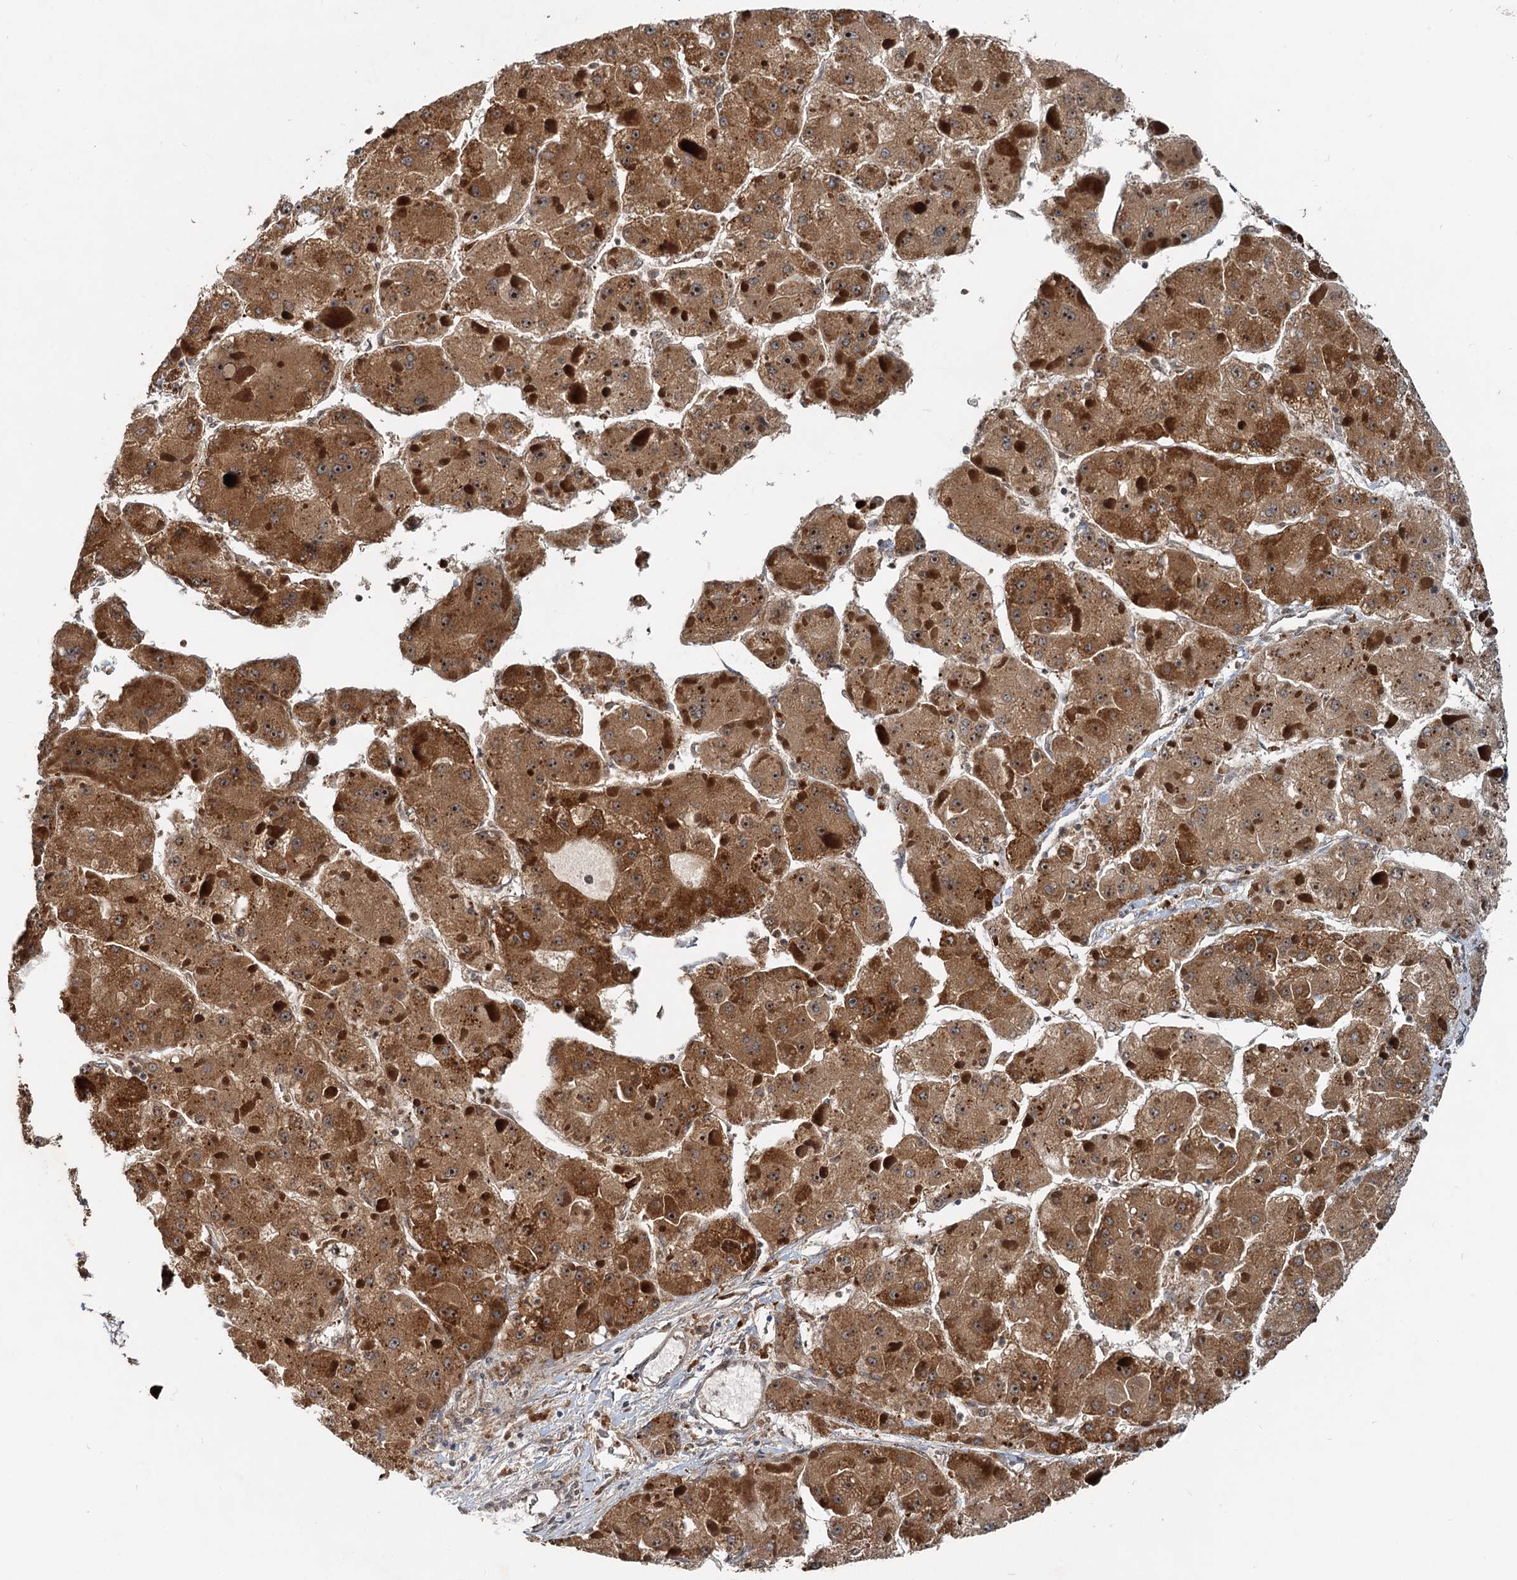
{"staining": {"intensity": "strong", "quantity": ">75%", "location": "cytoplasmic/membranous,nuclear"}, "tissue": "liver cancer", "cell_type": "Tumor cells", "image_type": "cancer", "snomed": [{"axis": "morphology", "description": "Carcinoma, Hepatocellular, NOS"}, {"axis": "topography", "description": "Liver"}], "caption": "About >75% of tumor cells in liver cancer (hepatocellular carcinoma) reveal strong cytoplasmic/membranous and nuclear protein positivity as visualized by brown immunohistochemical staining.", "gene": "CEP68", "patient": {"sex": "female", "age": 73}}